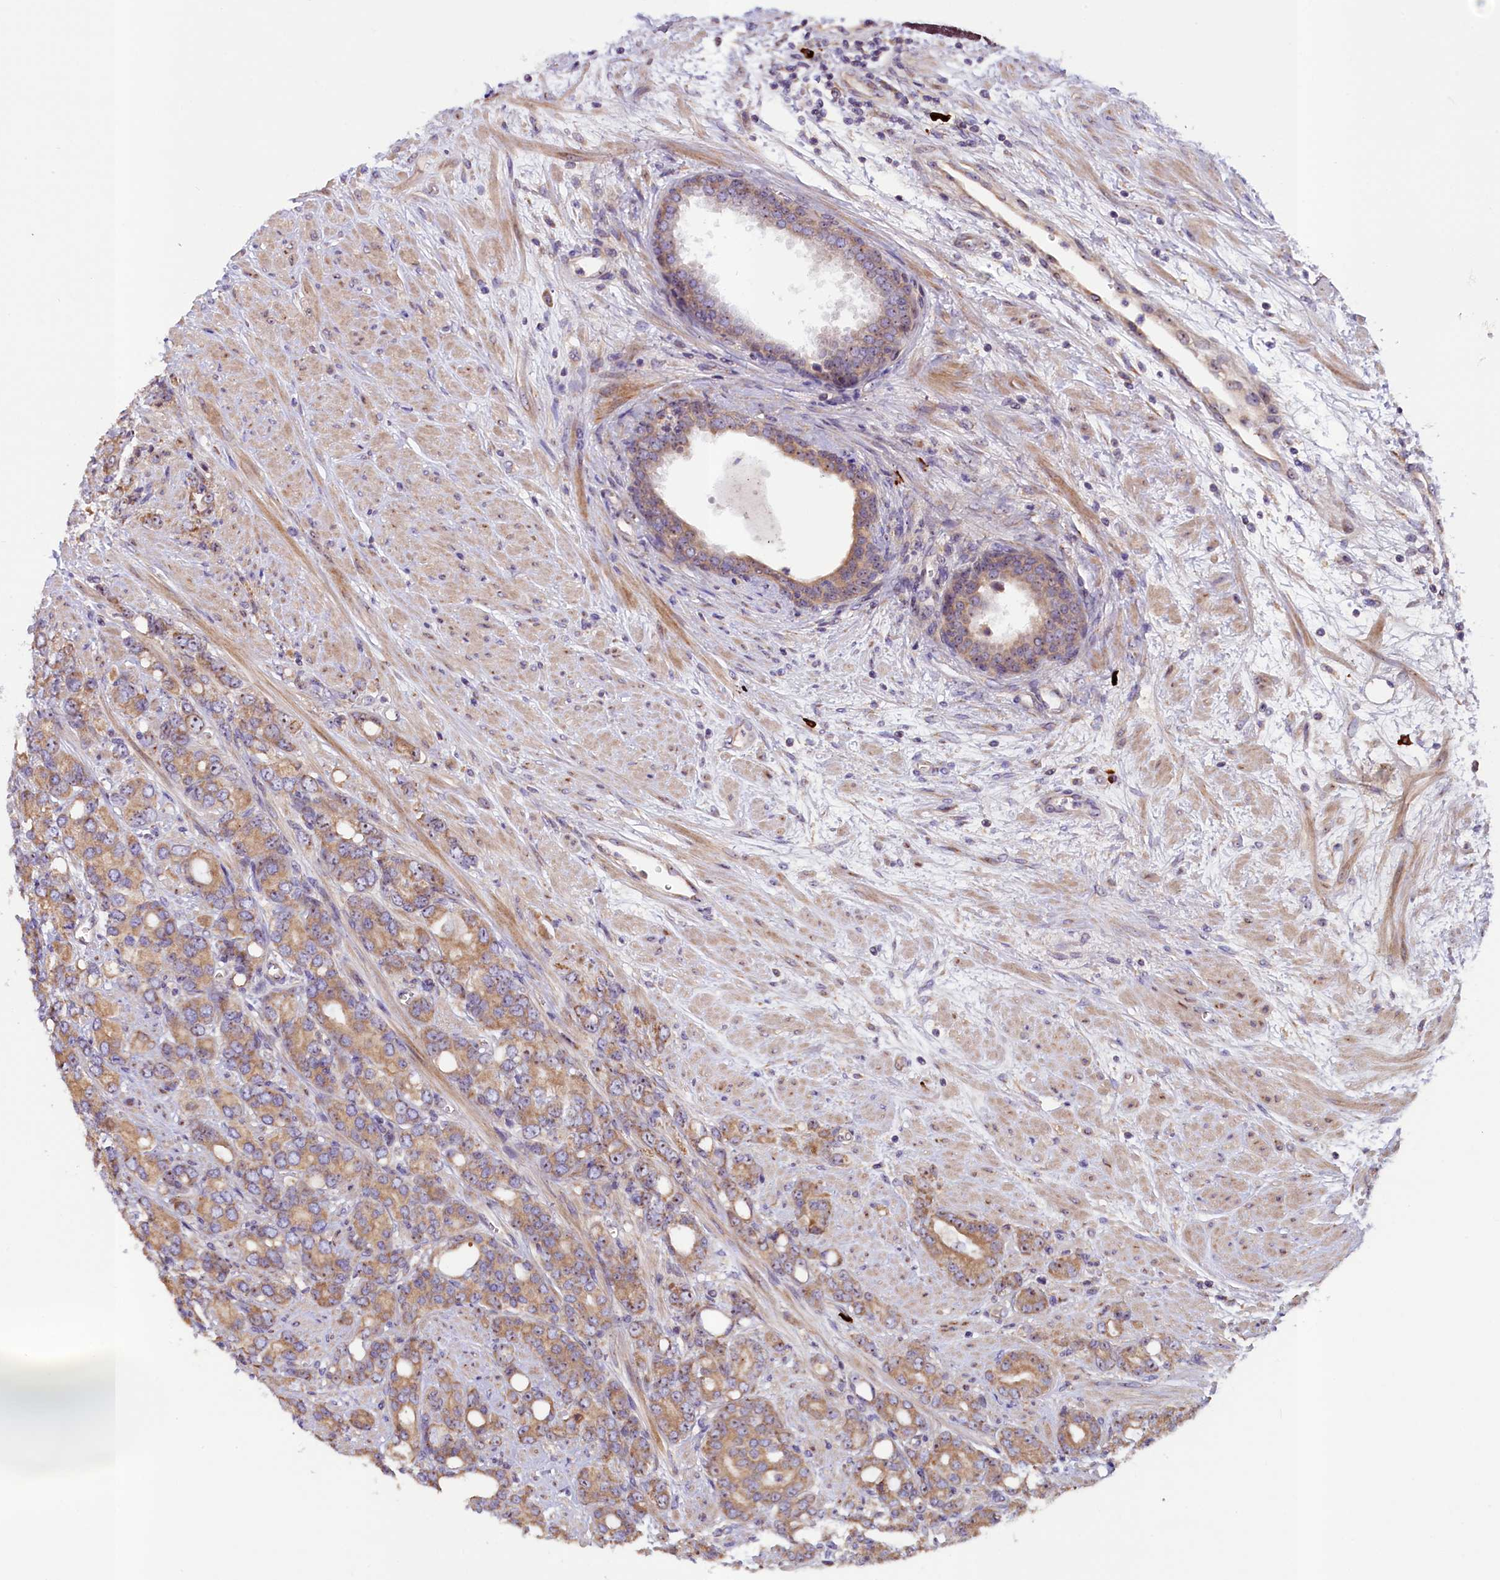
{"staining": {"intensity": "moderate", "quantity": "25%-75%", "location": "cytoplasmic/membranous"}, "tissue": "prostate cancer", "cell_type": "Tumor cells", "image_type": "cancer", "snomed": [{"axis": "morphology", "description": "Adenocarcinoma, High grade"}, {"axis": "topography", "description": "Prostate"}], "caption": "Protein expression analysis of human prostate cancer reveals moderate cytoplasmic/membranous staining in approximately 25%-75% of tumor cells. Nuclei are stained in blue.", "gene": "FRY", "patient": {"sex": "male", "age": 62}}